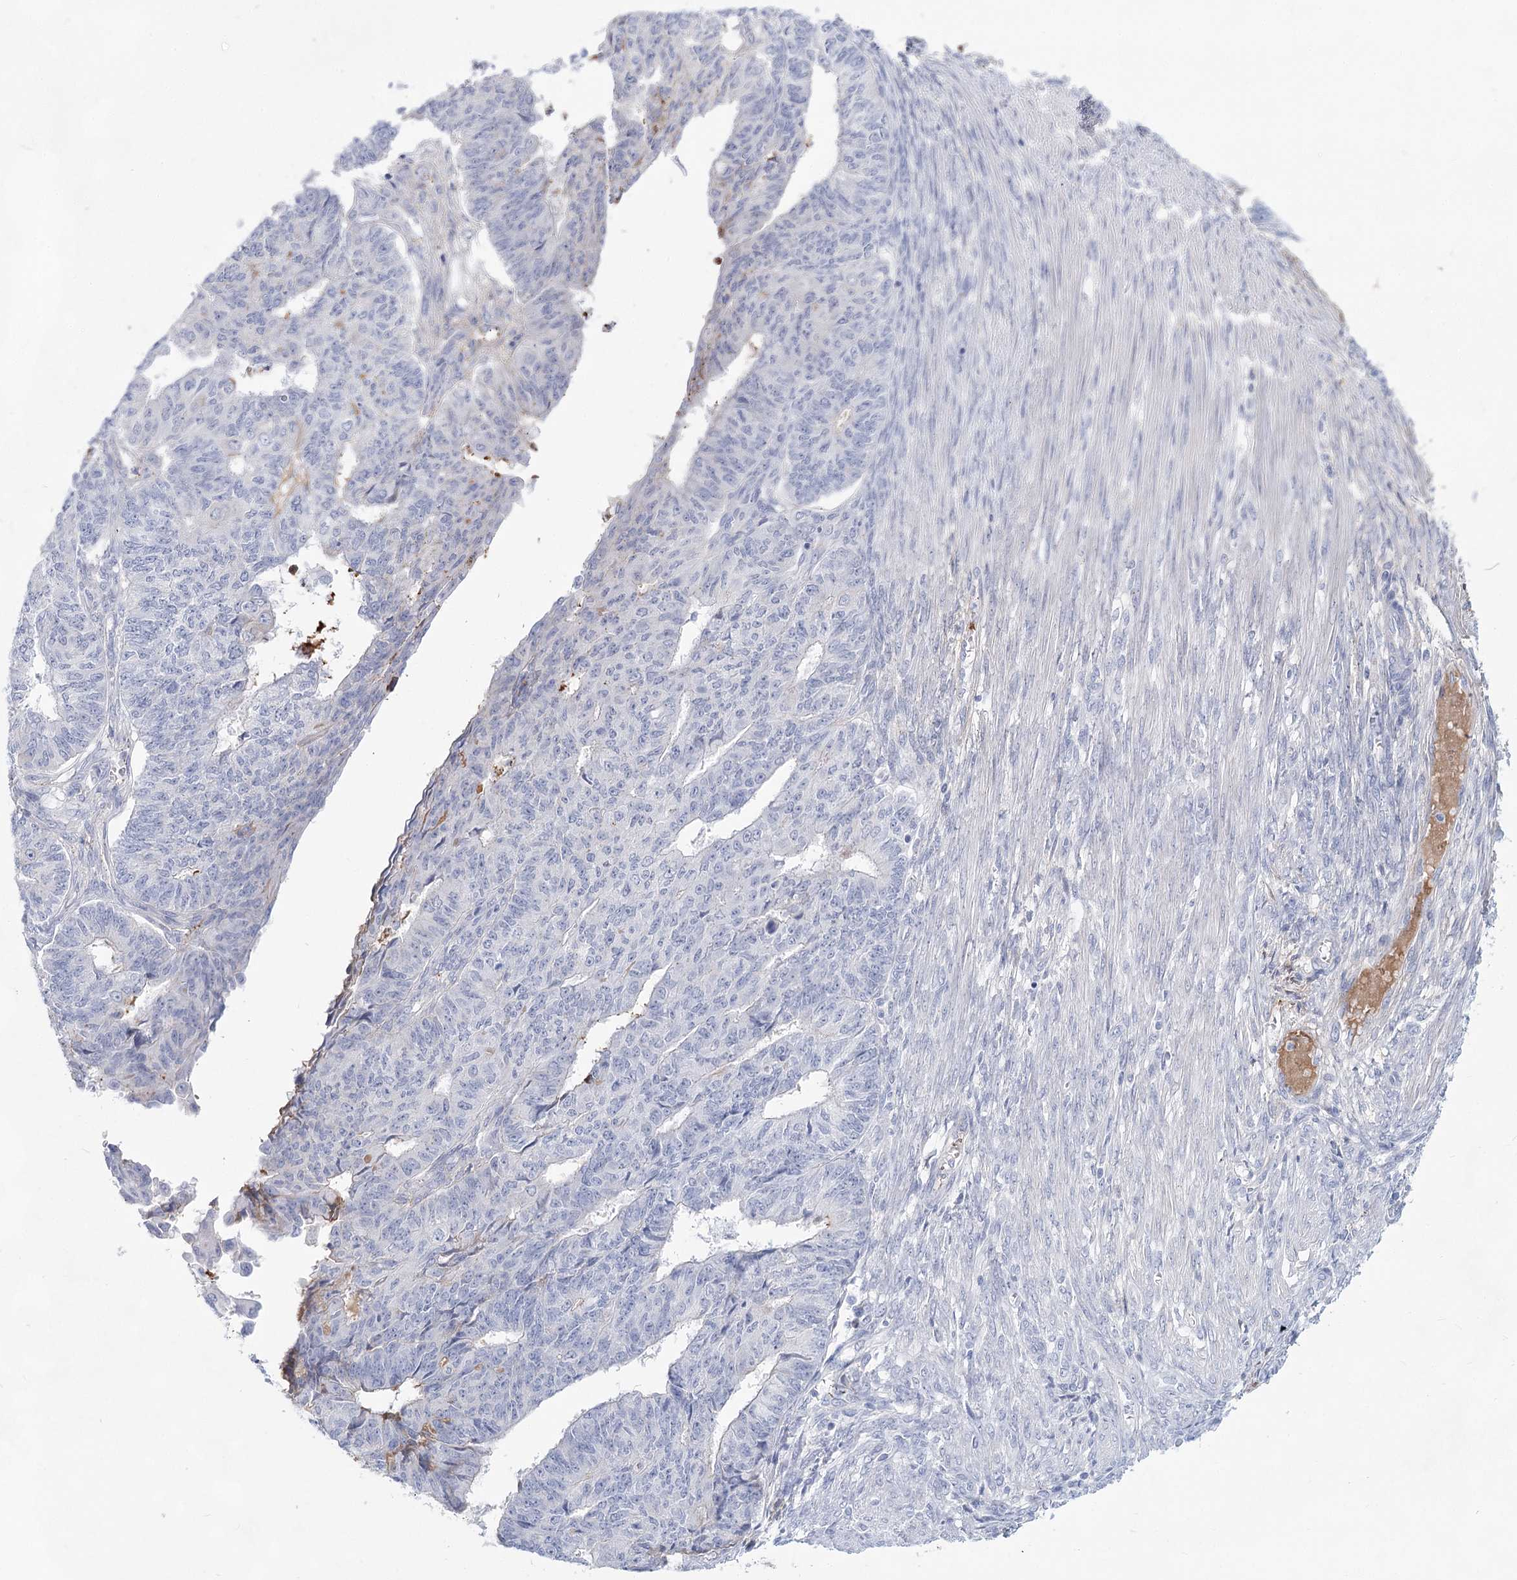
{"staining": {"intensity": "negative", "quantity": "none", "location": "none"}, "tissue": "endometrial cancer", "cell_type": "Tumor cells", "image_type": "cancer", "snomed": [{"axis": "morphology", "description": "Adenocarcinoma, NOS"}, {"axis": "topography", "description": "Endometrium"}], "caption": "IHC photomicrograph of human endometrial cancer stained for a protein (brown), which displays no staining in tumor cells.", "gene": "TASOR2", "patient": {"sex": "female", "age": 32}}